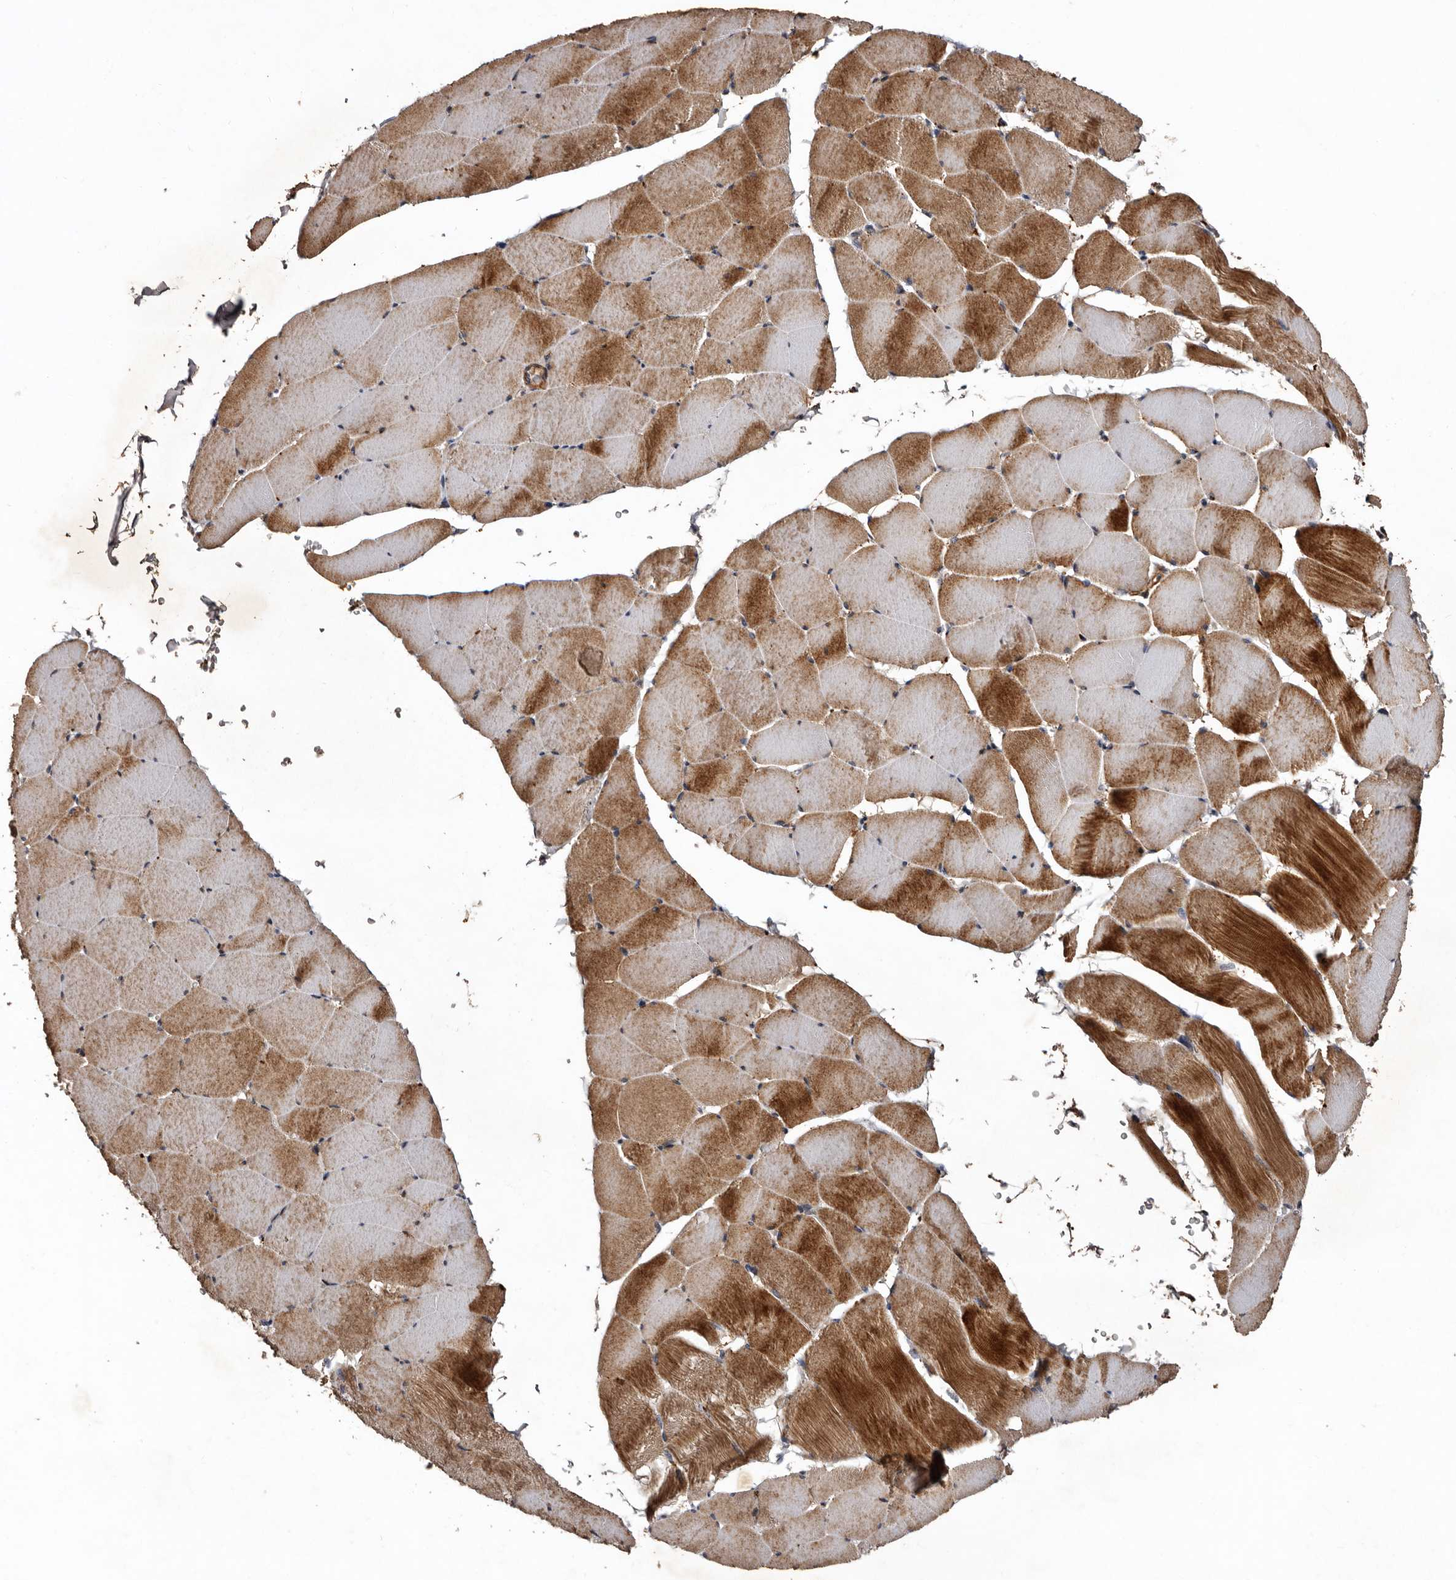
{"staining": {"intensity": "strong", "quantity": "25%-75%", "location": "cytoplasmic/membranous"}, "tissue": "skeletal muscle", "cell_type": "Myocytes", "image_type": "normal", "snomed": [{"axis": "morphology", "description": "Normal tissue, NOS"}, {"axis": "topography", "description": "Skeletal muscle"}], "caption": "A high amount of strong cytoplasmic/membranous expression is seen in about 25%-75% of myocytes in unremarkable skeletal muscle.", "gene": "PRKD3", "patient": {"sex": "male", "age": 62}}